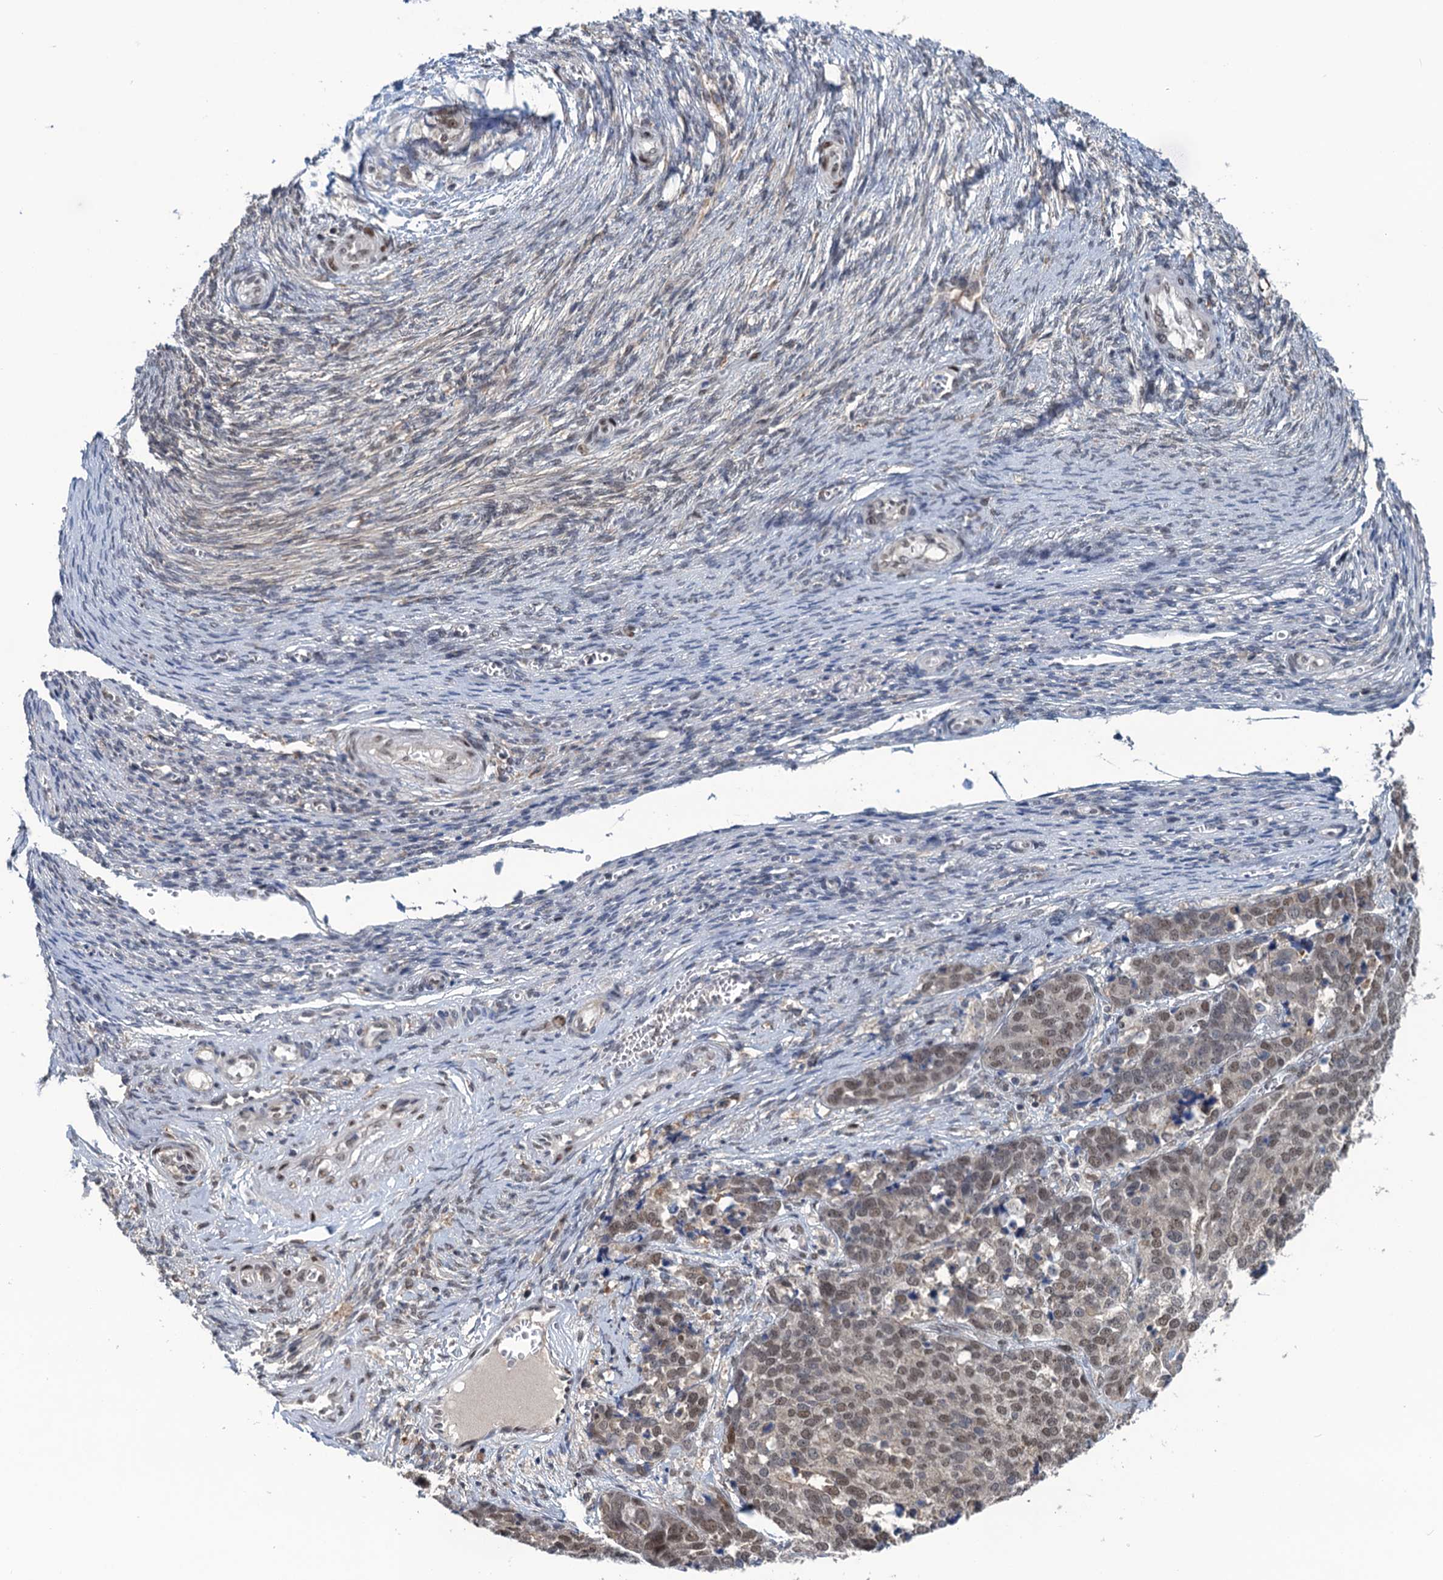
{"staining": {"intensity": "moderate", "quantity": ">75%", "location": "nuclear"}, "tissue": "ovarian cancer", "cell_type": "Tumor cells", "image_type": "cancer", "snomed": [{"axis": "morphology", "description": "Cystadenocarcinoma, serous, NOS"}, {"axis": "topography", "description": "Ovary"}], "caption": "Serous cystadenocarcinoma (ovarian) stained for a protein displays moderate nuclear positivity in tumor cells. The protein is shown in brown color, while the nuclei are stained blue.", "gene": "SAE1", "patient": {"sex": "female", "age": 44}}